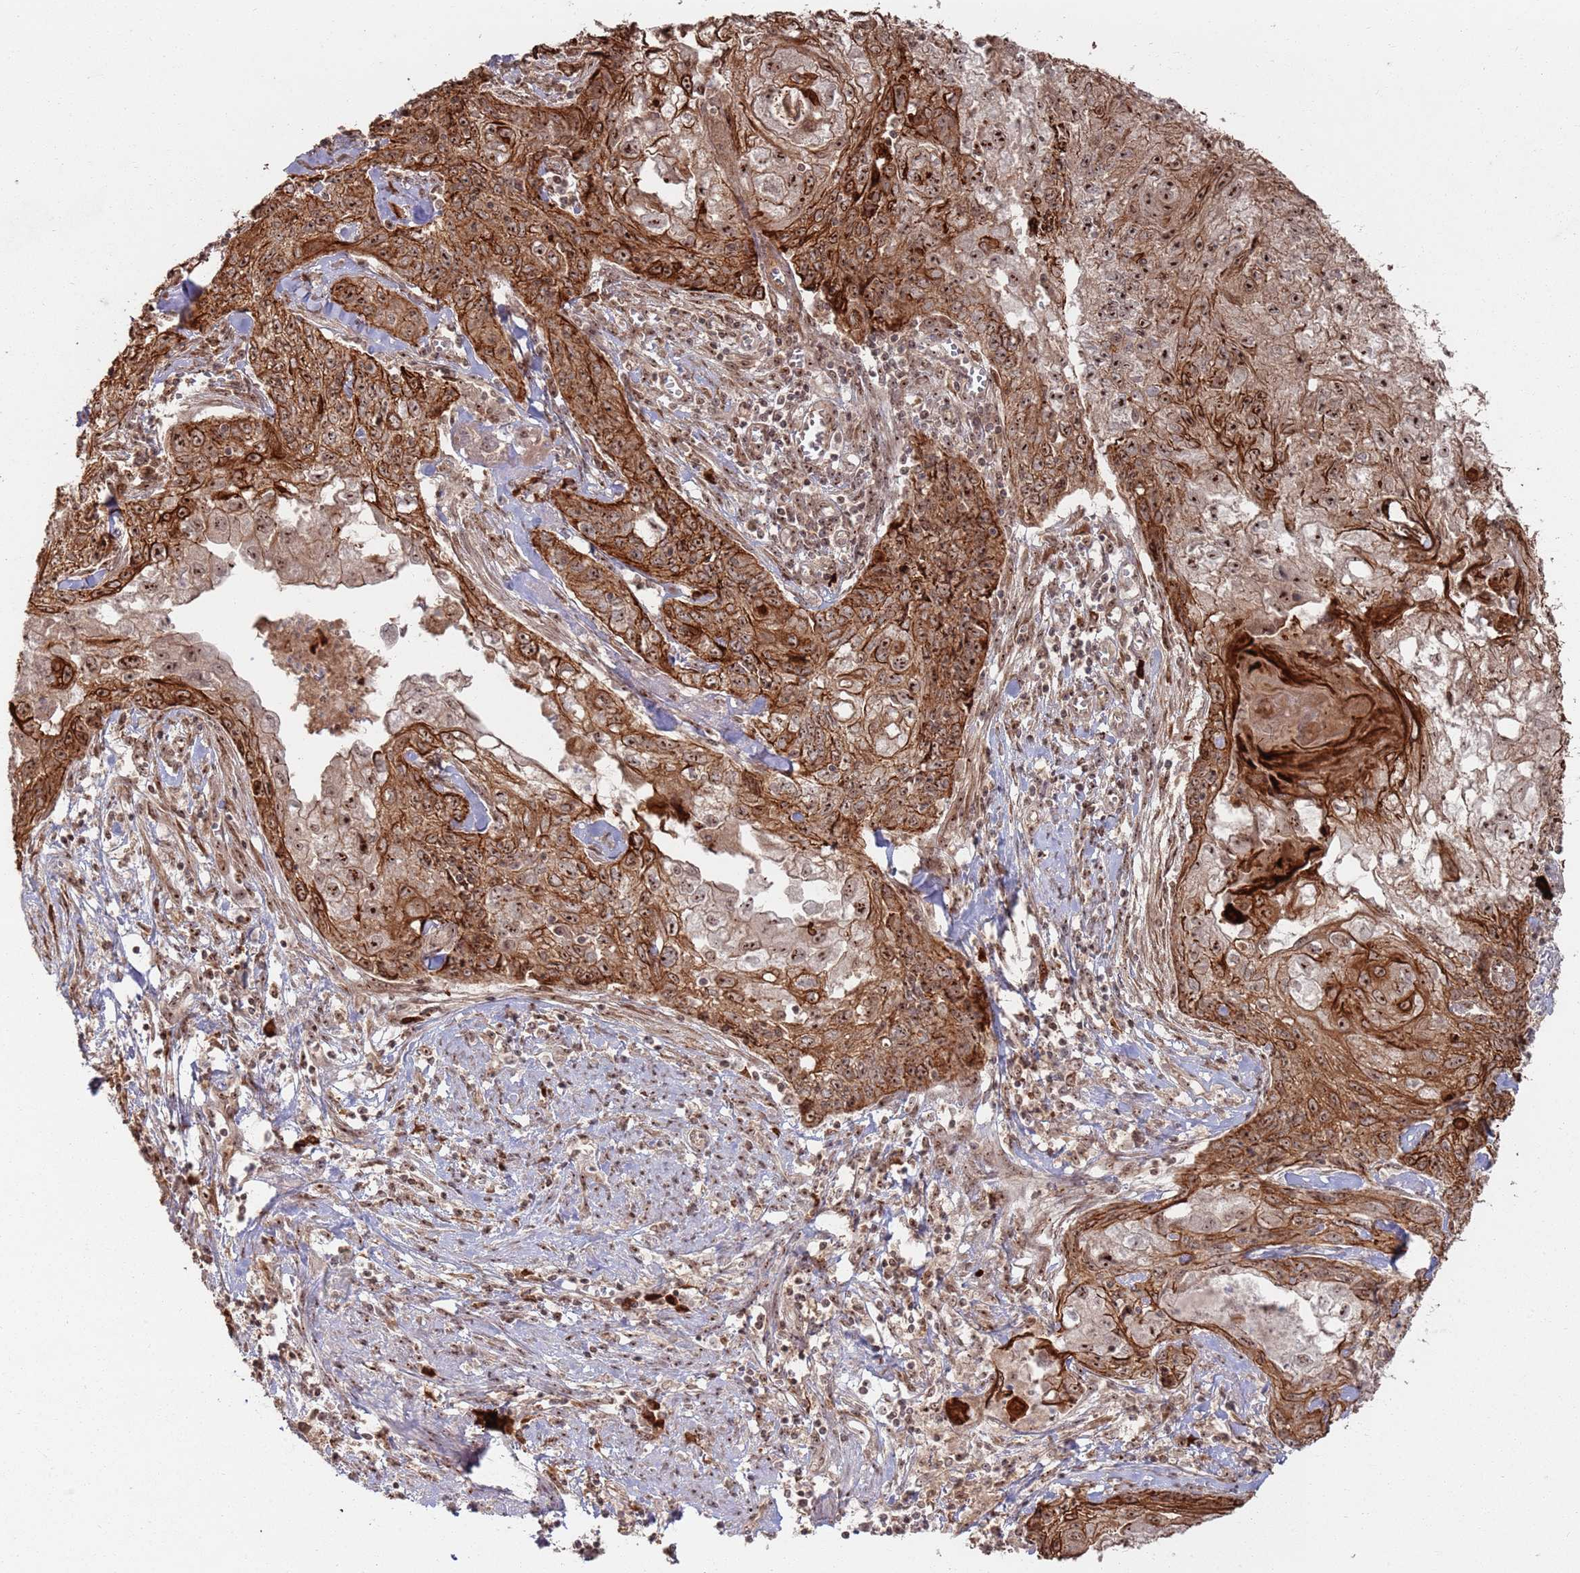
{"staining": {"intensity": "strong", "quantity": ">75%", "location": "cytoplasmic/membranous,nuclear"}, "tissue": "cervical cancer", "cell_type": "Tumor cells", "image_type": "cancer", "snomed": [{"axis": "morphology", "description": "Squamous cell carcinoma, NOS"}, {"axis": "topography", "description": "Cervix"}], "caption": "The photomicrograph demonstrates a brown stain indicating the presence of a protein in the cytoplasmic/membranous and nuclear of tumor cells in squamous cell carcinoma (cervical). (DAB IHC with brightfield microscopy, high magnification).", "gene": "UTP11", "patient": {"sex": "female", "age": 67}}